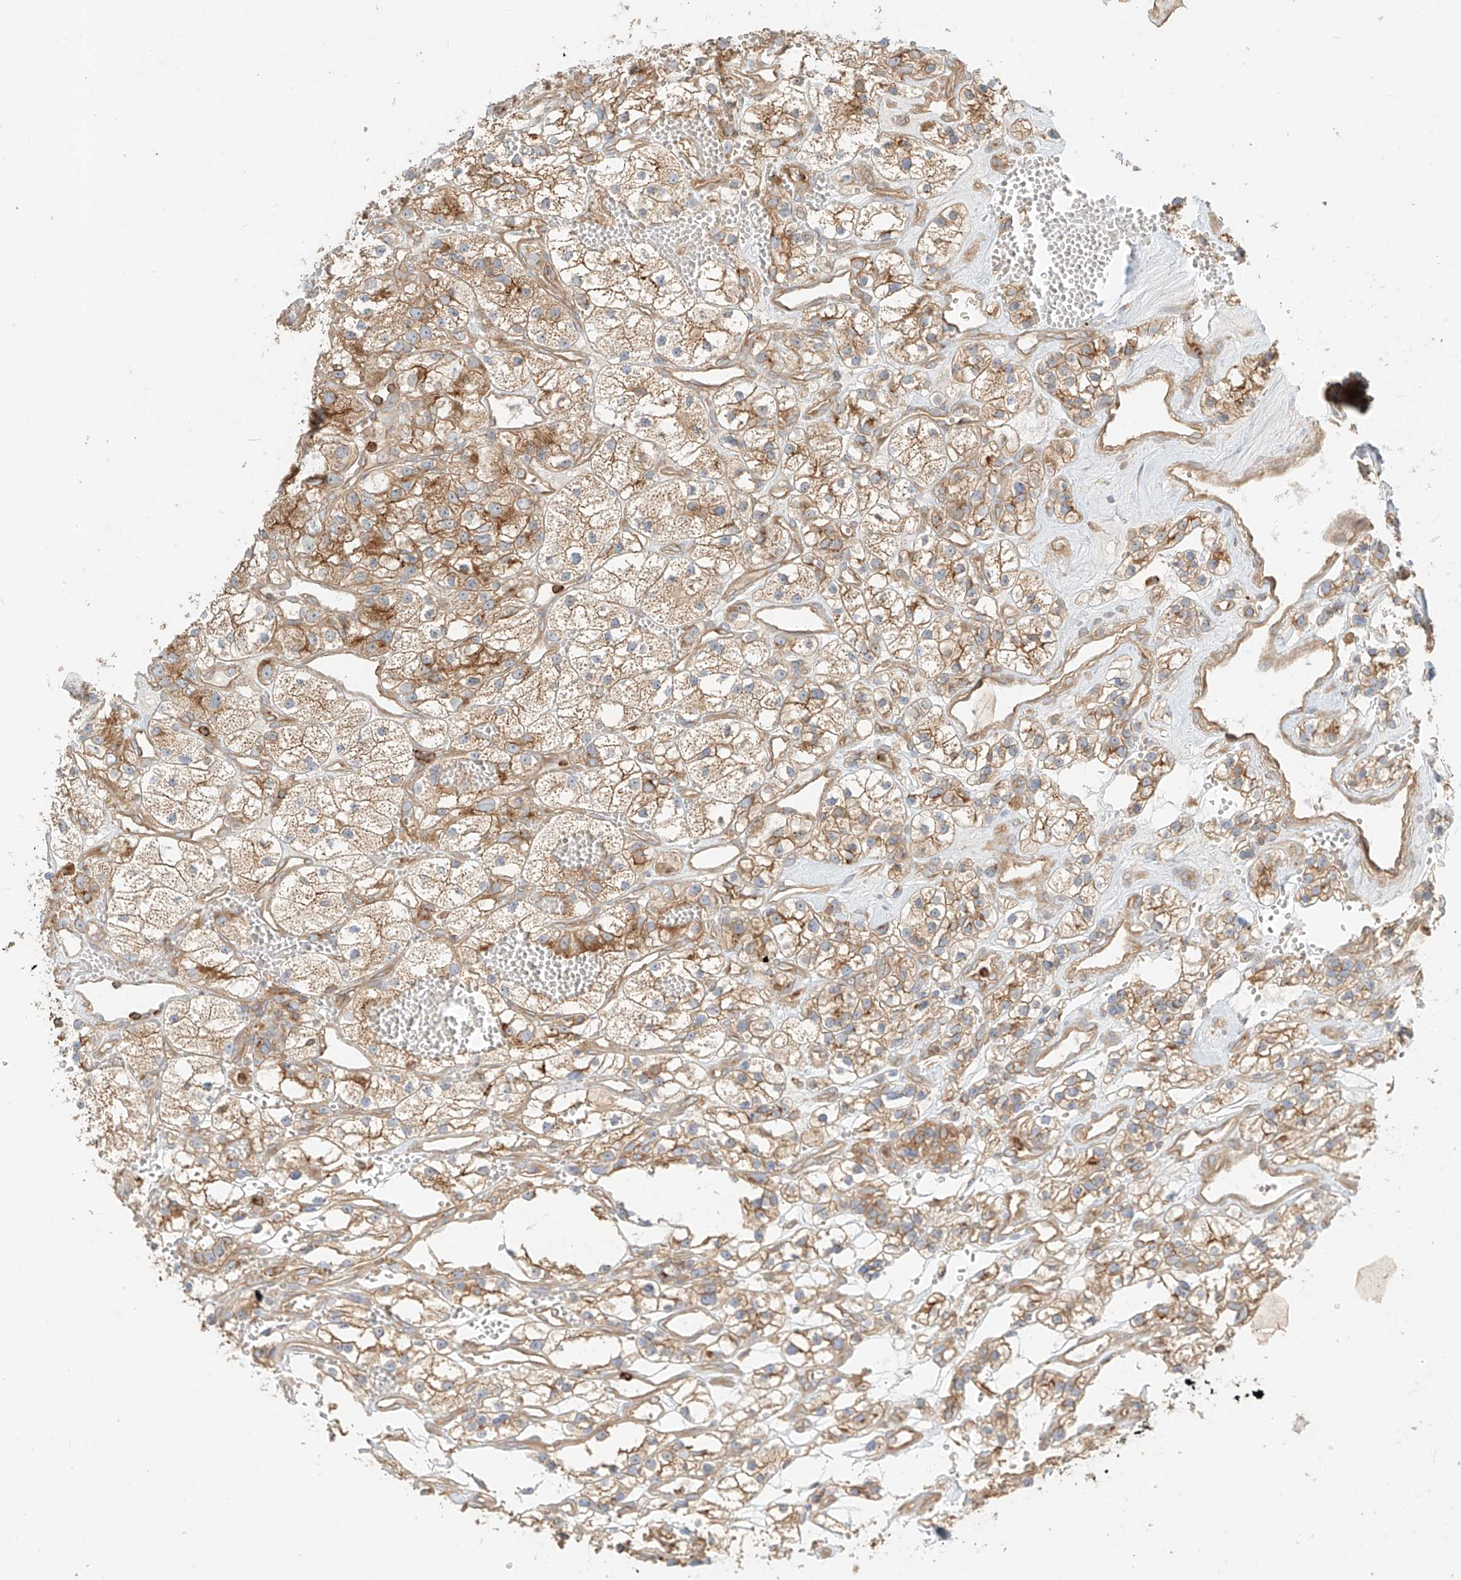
{"staining": {"intensity": "moderate", "quantity": ">75%", "location": "cytoplasmic/membranous"}, "tissue": "renal cancer", "cell_type": "Tumor cells", "image_type": "cancer", "snomed": [{"axis": "morphology", "description": "Adenocarcinoma, NOS"}, {"axis": "topography", "description": "Kidney"}], "caption": "Moderate cytoplasmic/membranous positivity for a protein is seen in approximately >75% of tumor cells of renal cancer (adenocarcinoma) using immunohistochemistry.", "gene": "CCDC115", "patient": {"sex": "female", "age": 57}}